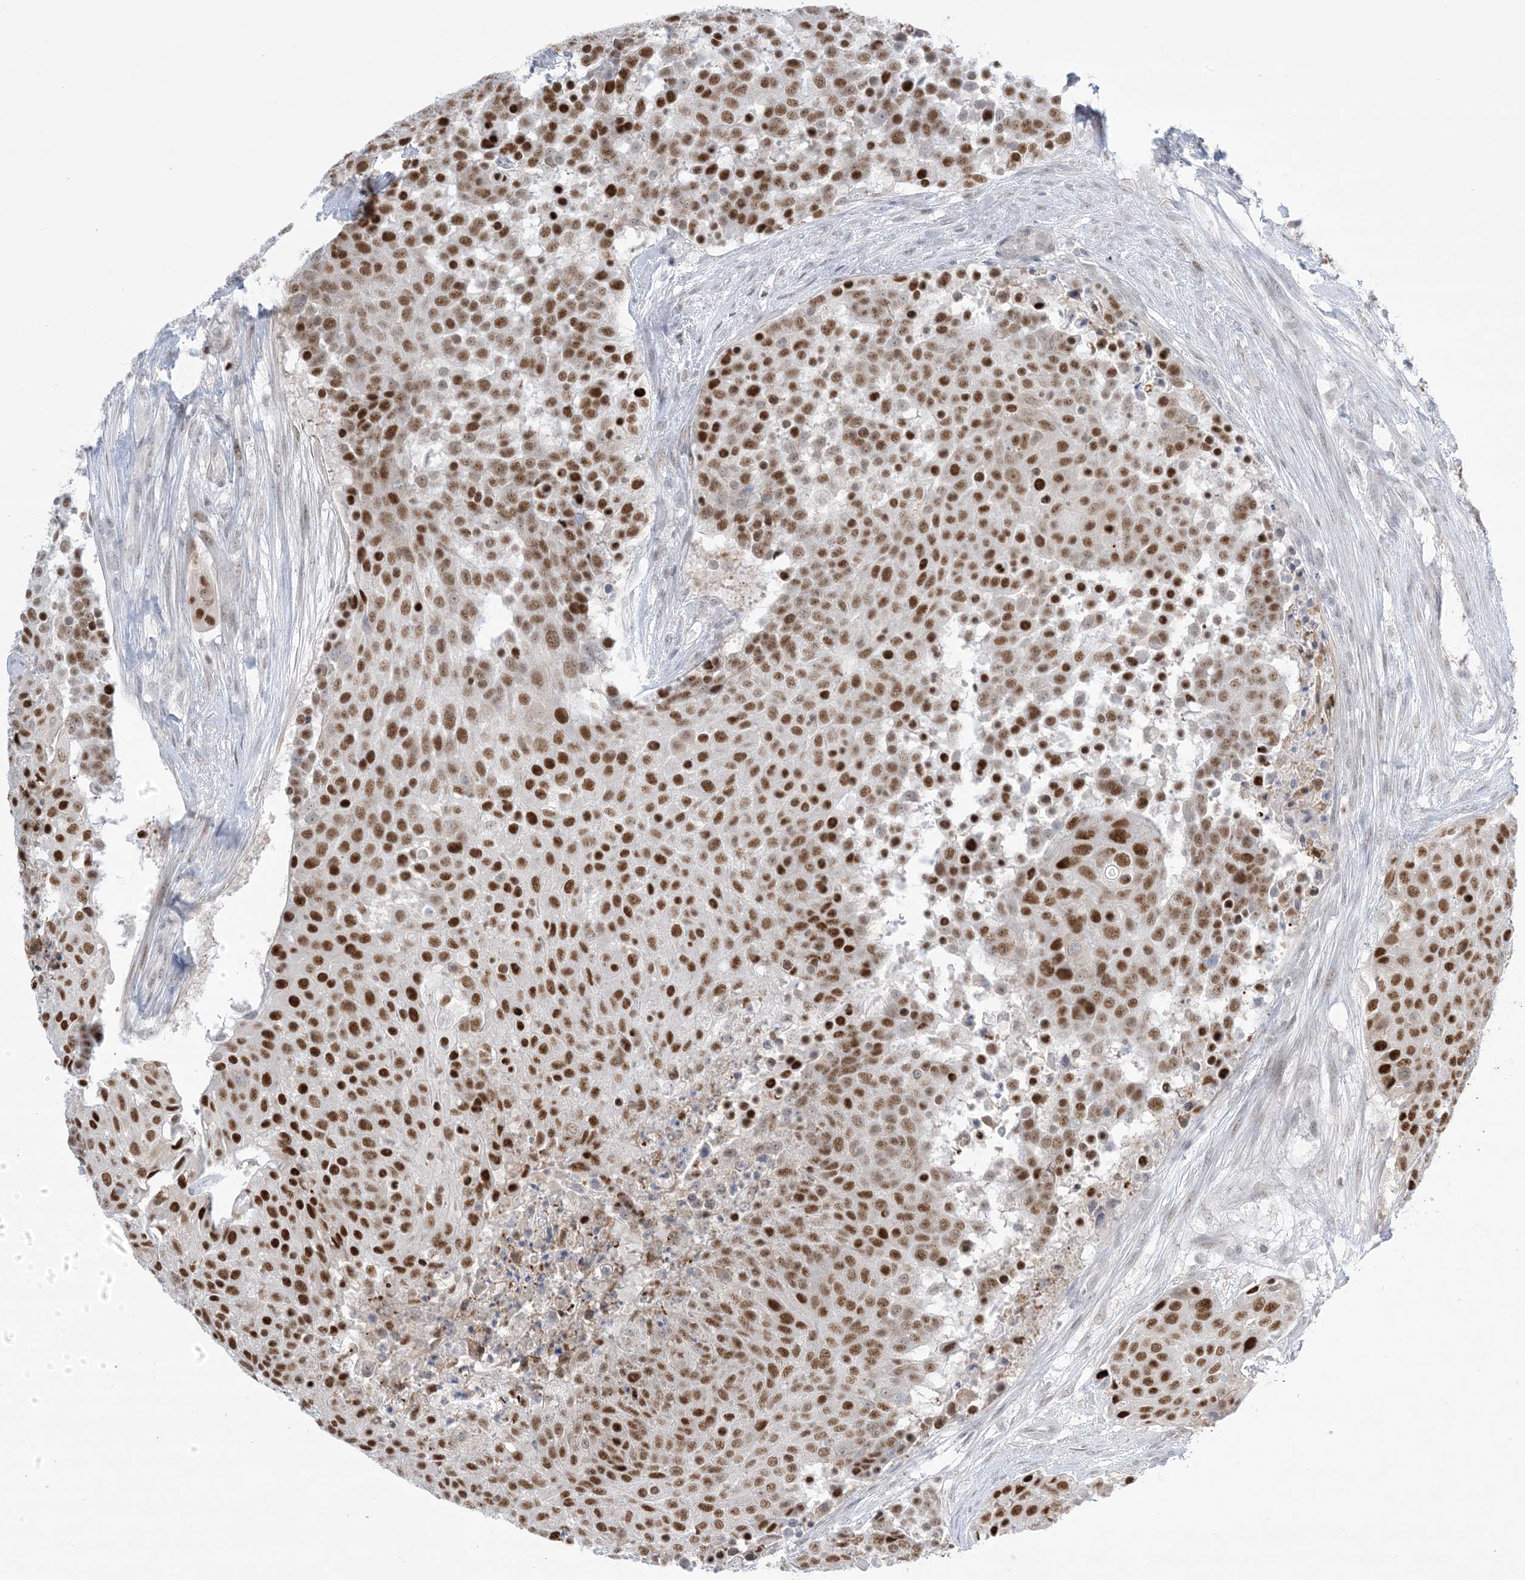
{"staining": {"intensity": "strong", "quantity": ">75%", "location": "nuclear"}, "tissue": "urothelial cancer", "cell_type": "Tumor cells", "image_type": "cancer", "snomed": [{"axis": "morphology", "description": "Urothelial carcinoma, High grade"}, {"axis": "topography", "description": "Urinary bladder"}], "caption": "This is an image of IHC staining of high-grade urothelial carcinoma, which shows strong expression in the nuclear of tumor cells.", "gene": "TFPT", "patient": {"sex": "female", "age": 63}}